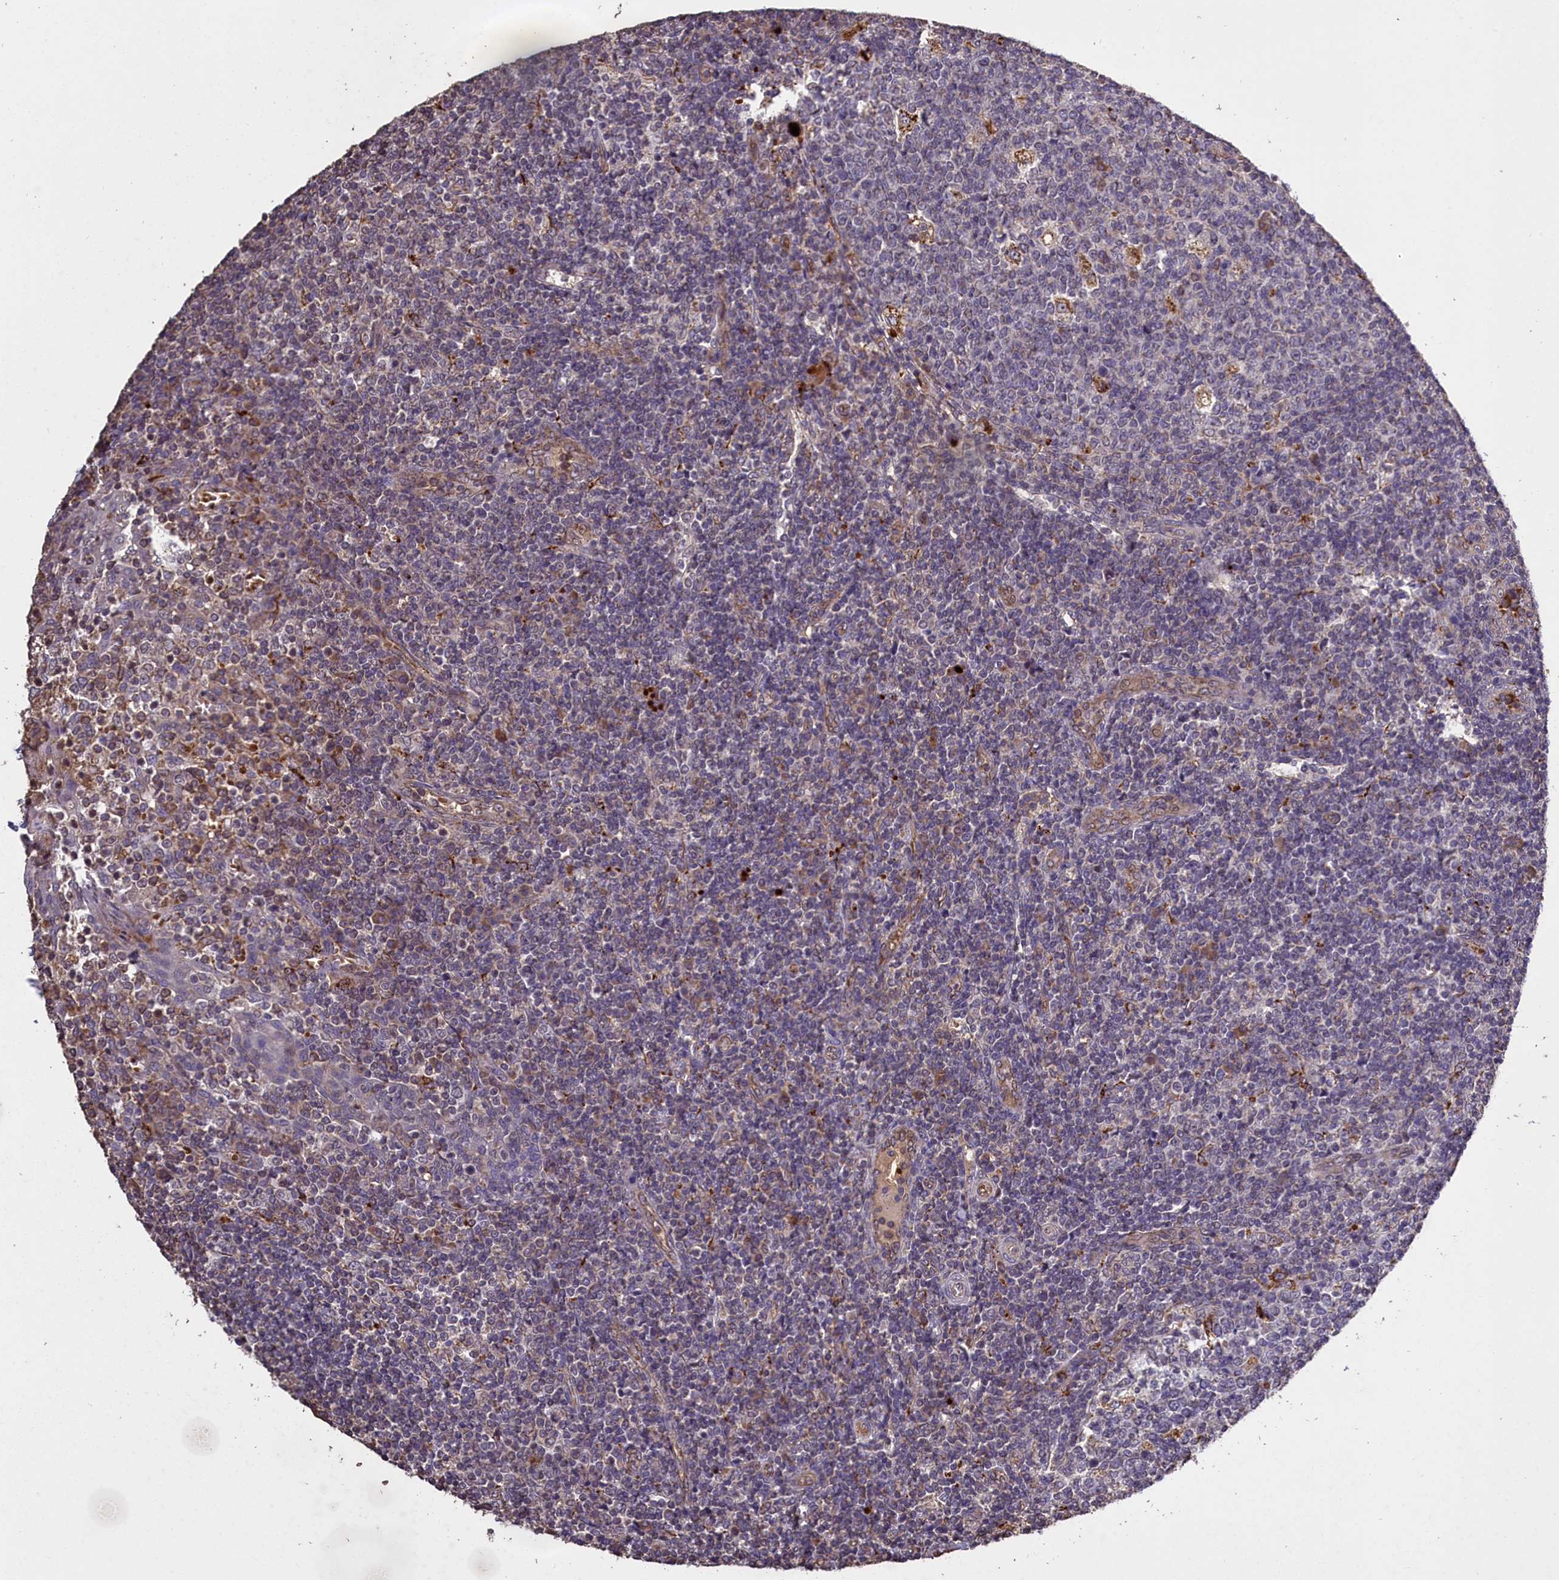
{"staining": {"intensity": "moderate", "quantity": "<25%", "location": "cytoplasmic/membranous"}, "tissue": "tonsil", "cell_type": "Germinal center cells", "image_type": "normal", "snomed": [{"axis": "morphology", "description": "Normal tissue, NOS"}, {"axis": "topography", "description": "Tonsil"}], "caption": "A high-resolution micrograph shows immunohistochemistry (IHC) staining of benign tonsil, which reveals moderate cytoplasmic/membranous positivity in about <25% of germinal center cells. Immunohistochemistry stains the protein of interest in brown and the nuclei are stained blue.", "gene": "CLRN2", "patient": {"sex": "female", "age": 19}}